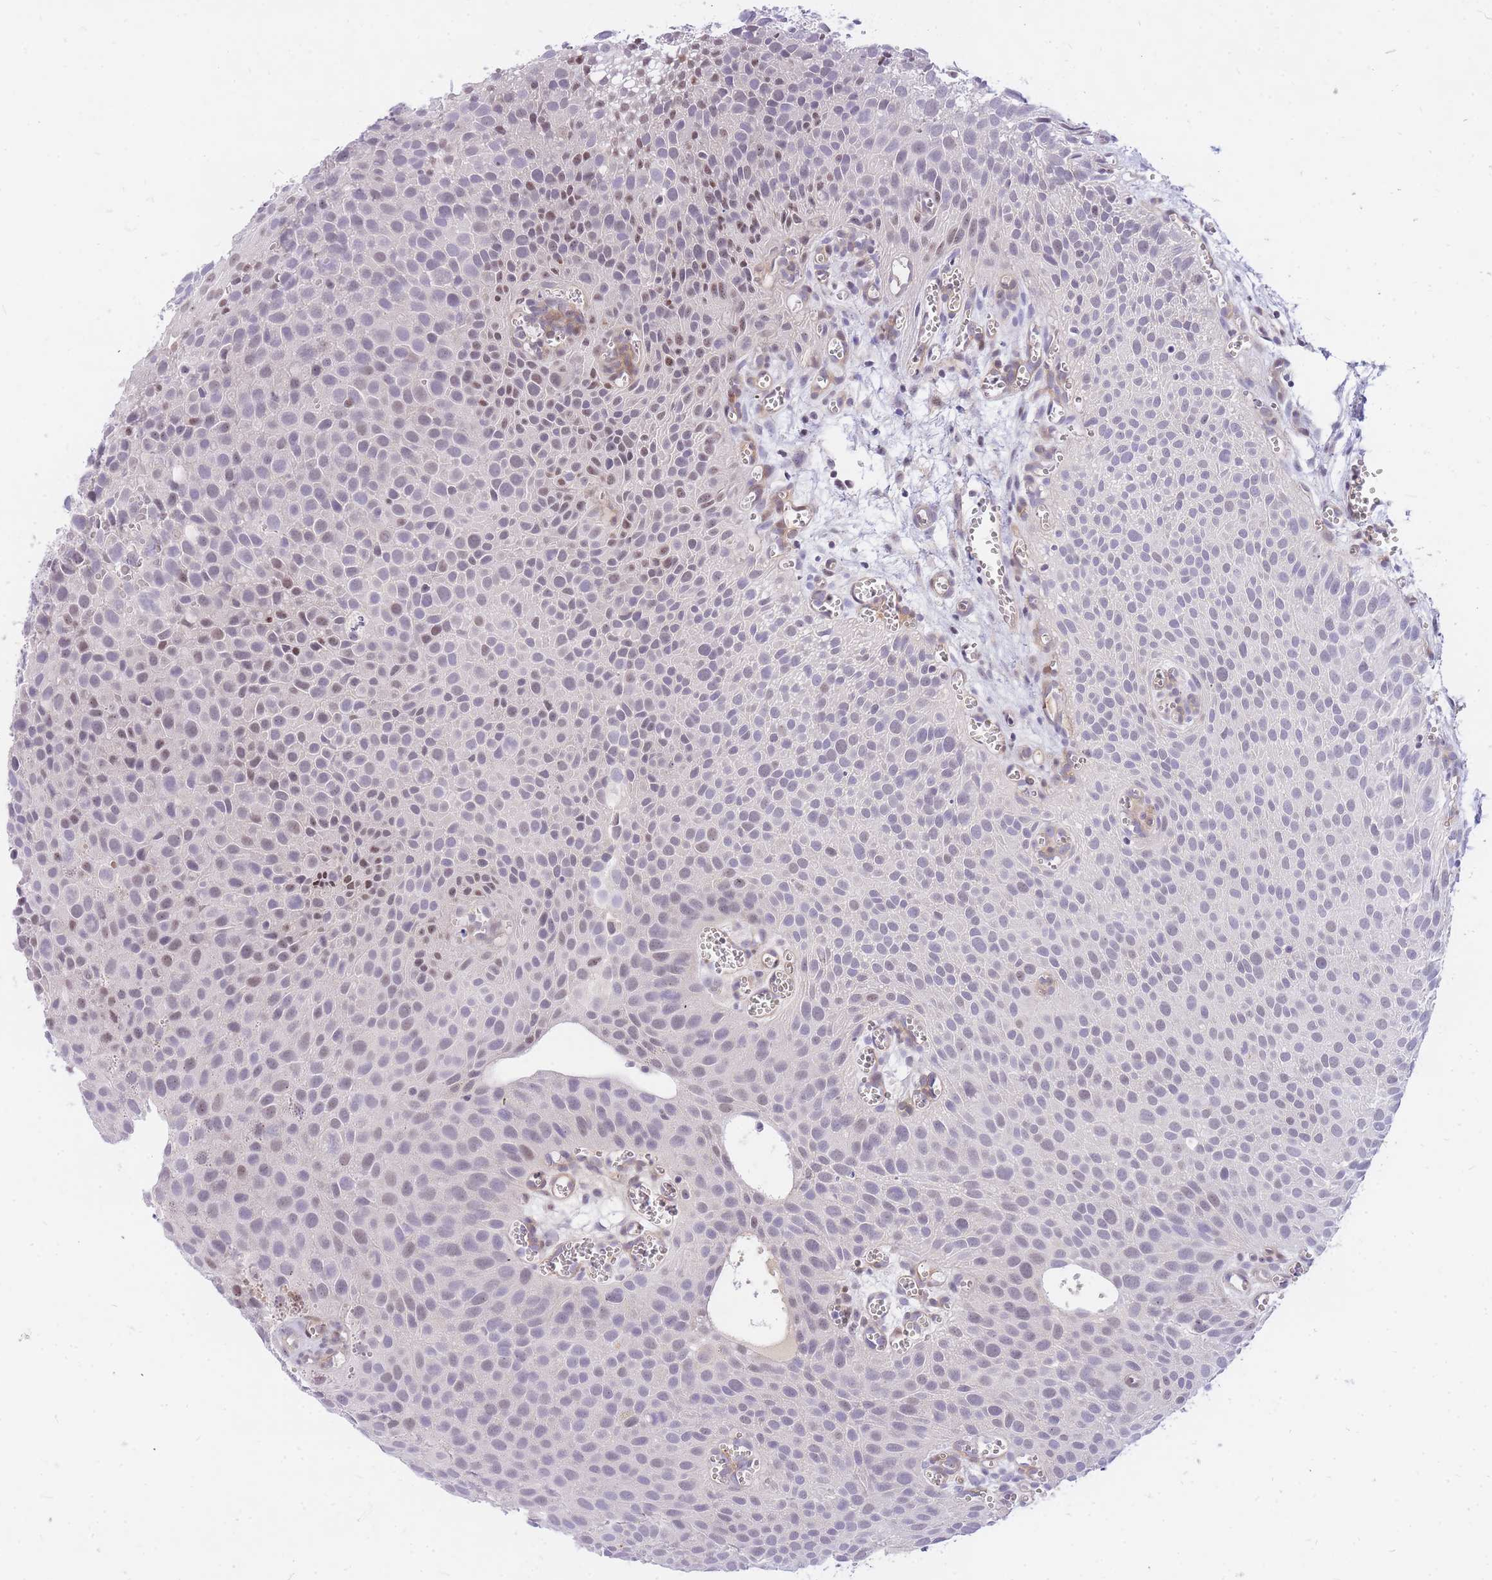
{"staining": {"intensity": "weak", "quantity": "<25%", "location": "nuclear"}, "tissue": "urothelial cancer", "cell_type": "Tumor cells", "image_type": "cancer", "snomed": [{"axis": "morphology", "description": "Urothelial carcinoma, Low grade"}, {"axis": "topography", "description": "Urinary bladder"}], "caption": "Image shows no significant protein expression in tumor cells of low-grade urothelial carcinoma.", "gene": "TLE2", "patient": {"sex": "male", "age": 88}}